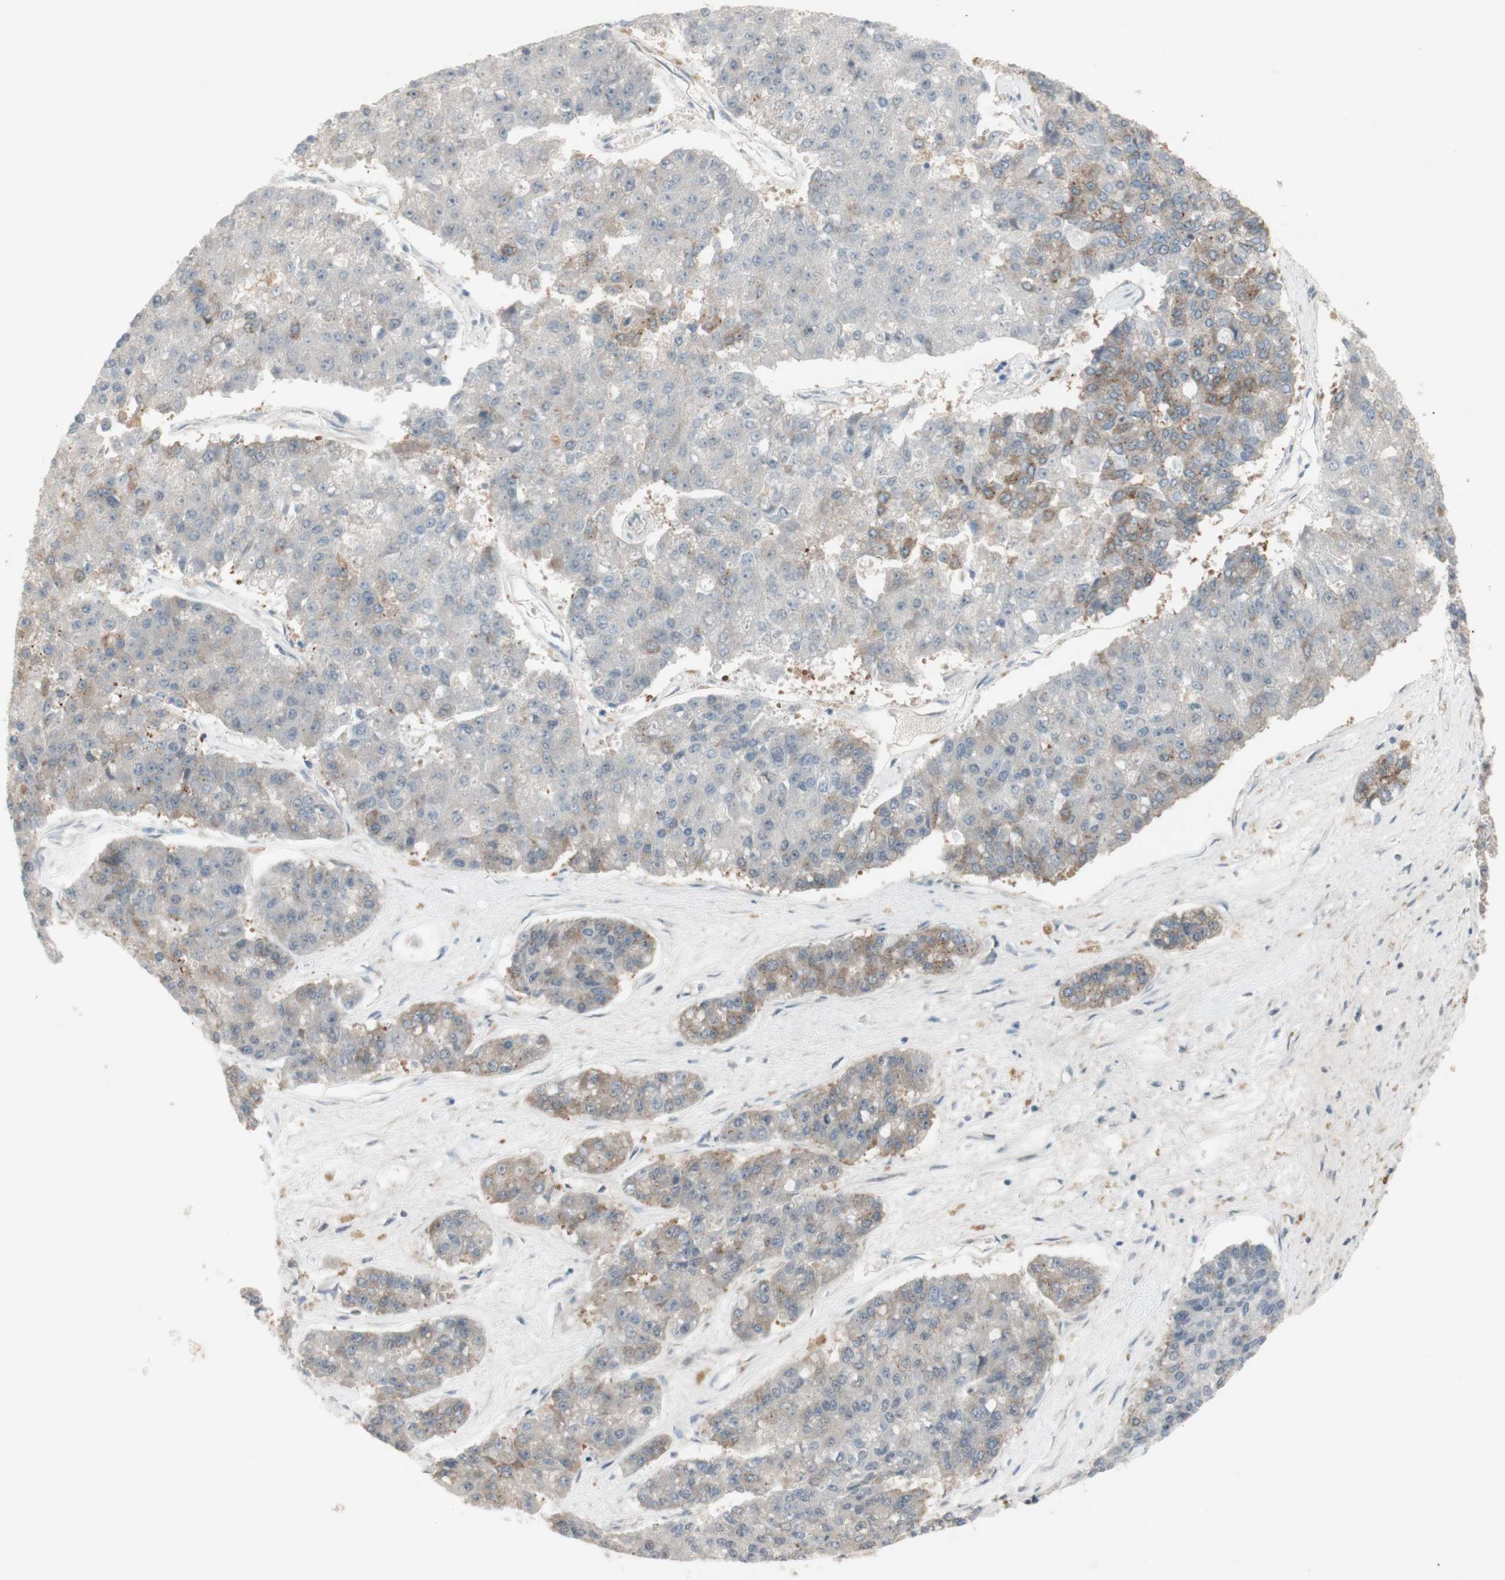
{"staining": {"intensity": "weak", "quantity": "25%-75%", "location": "cytoplasmic/membranous"}, "tissue": "pancreatic cancer", "cell_type": "Tumor cells", "image_type": "cancer", "snomed": [{"axis": "morphology", "description": "Adenocarcinoma, NOS"}, {"axis": "topography", "description": "Pancreas"}], "caption": "Protein analysis of pancreatic cancer tissue exhibits weak cytoplasmic/membranous positivity in about 25%-75% of tumor cells.", "gene": "CYLD", "patient": {"sex": "male", "age": 50}}